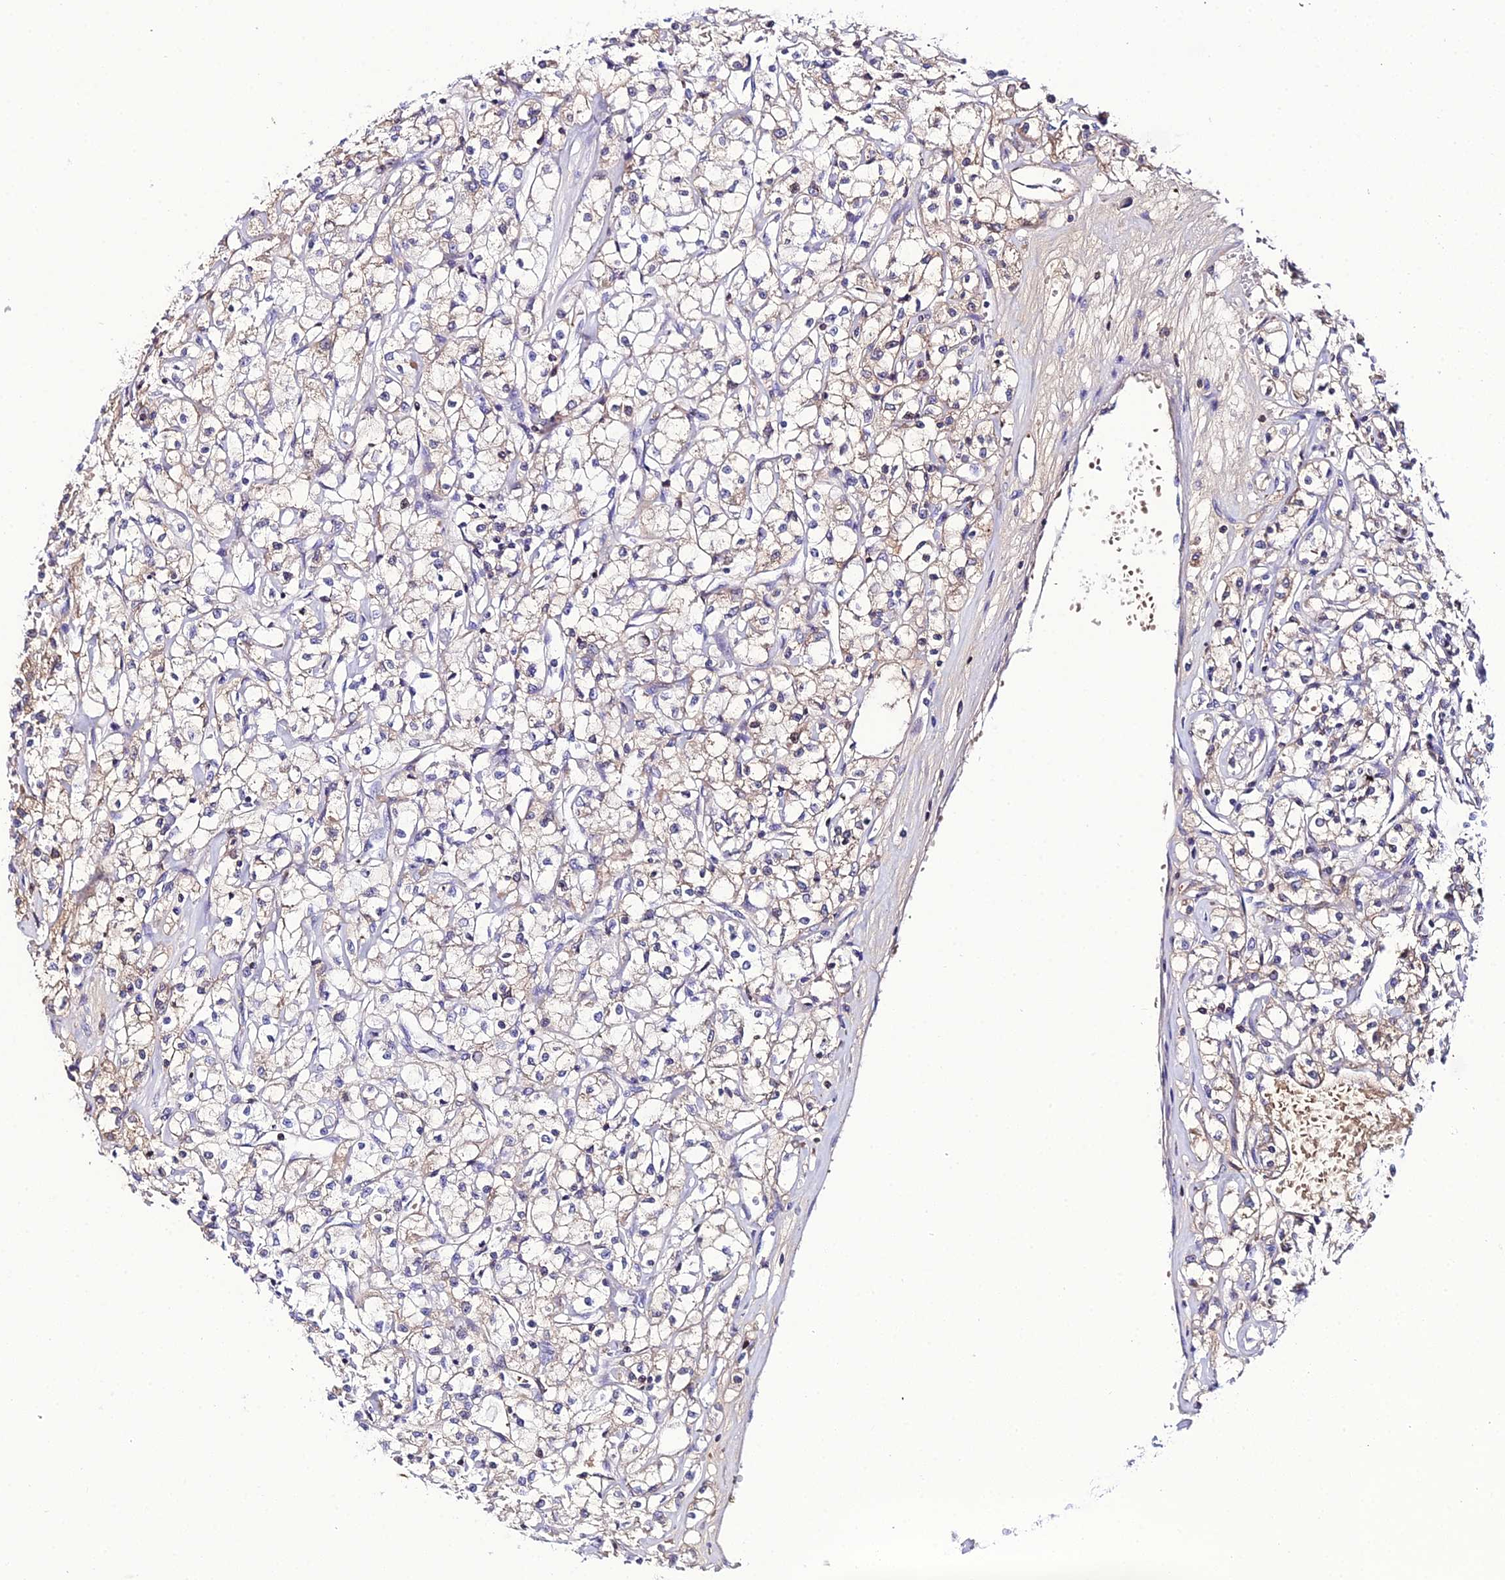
{"staining": {"intensity": "weak", "quantity": "<25%", "location": "cytoplasmic/membranous"}, "tissue": "renal cancer", "cell_type": "Tumor cells", "image_type": "cancer", "snomed": [{"axis": "morphology", "description": "Adenocarcinoma, NOS"}, {"axis": "topography", "description": "Kidney"}], "caption": "Tumor cells are negative for brown protein staining in renal adenocarcinoma. (DAB (3,3'-diaminobenzidine) immunohistochemistry visualized using brightfield microscopy, high magnification).", "gene": "DEFB132", "patient": {"sex": "female", "age": 59}}